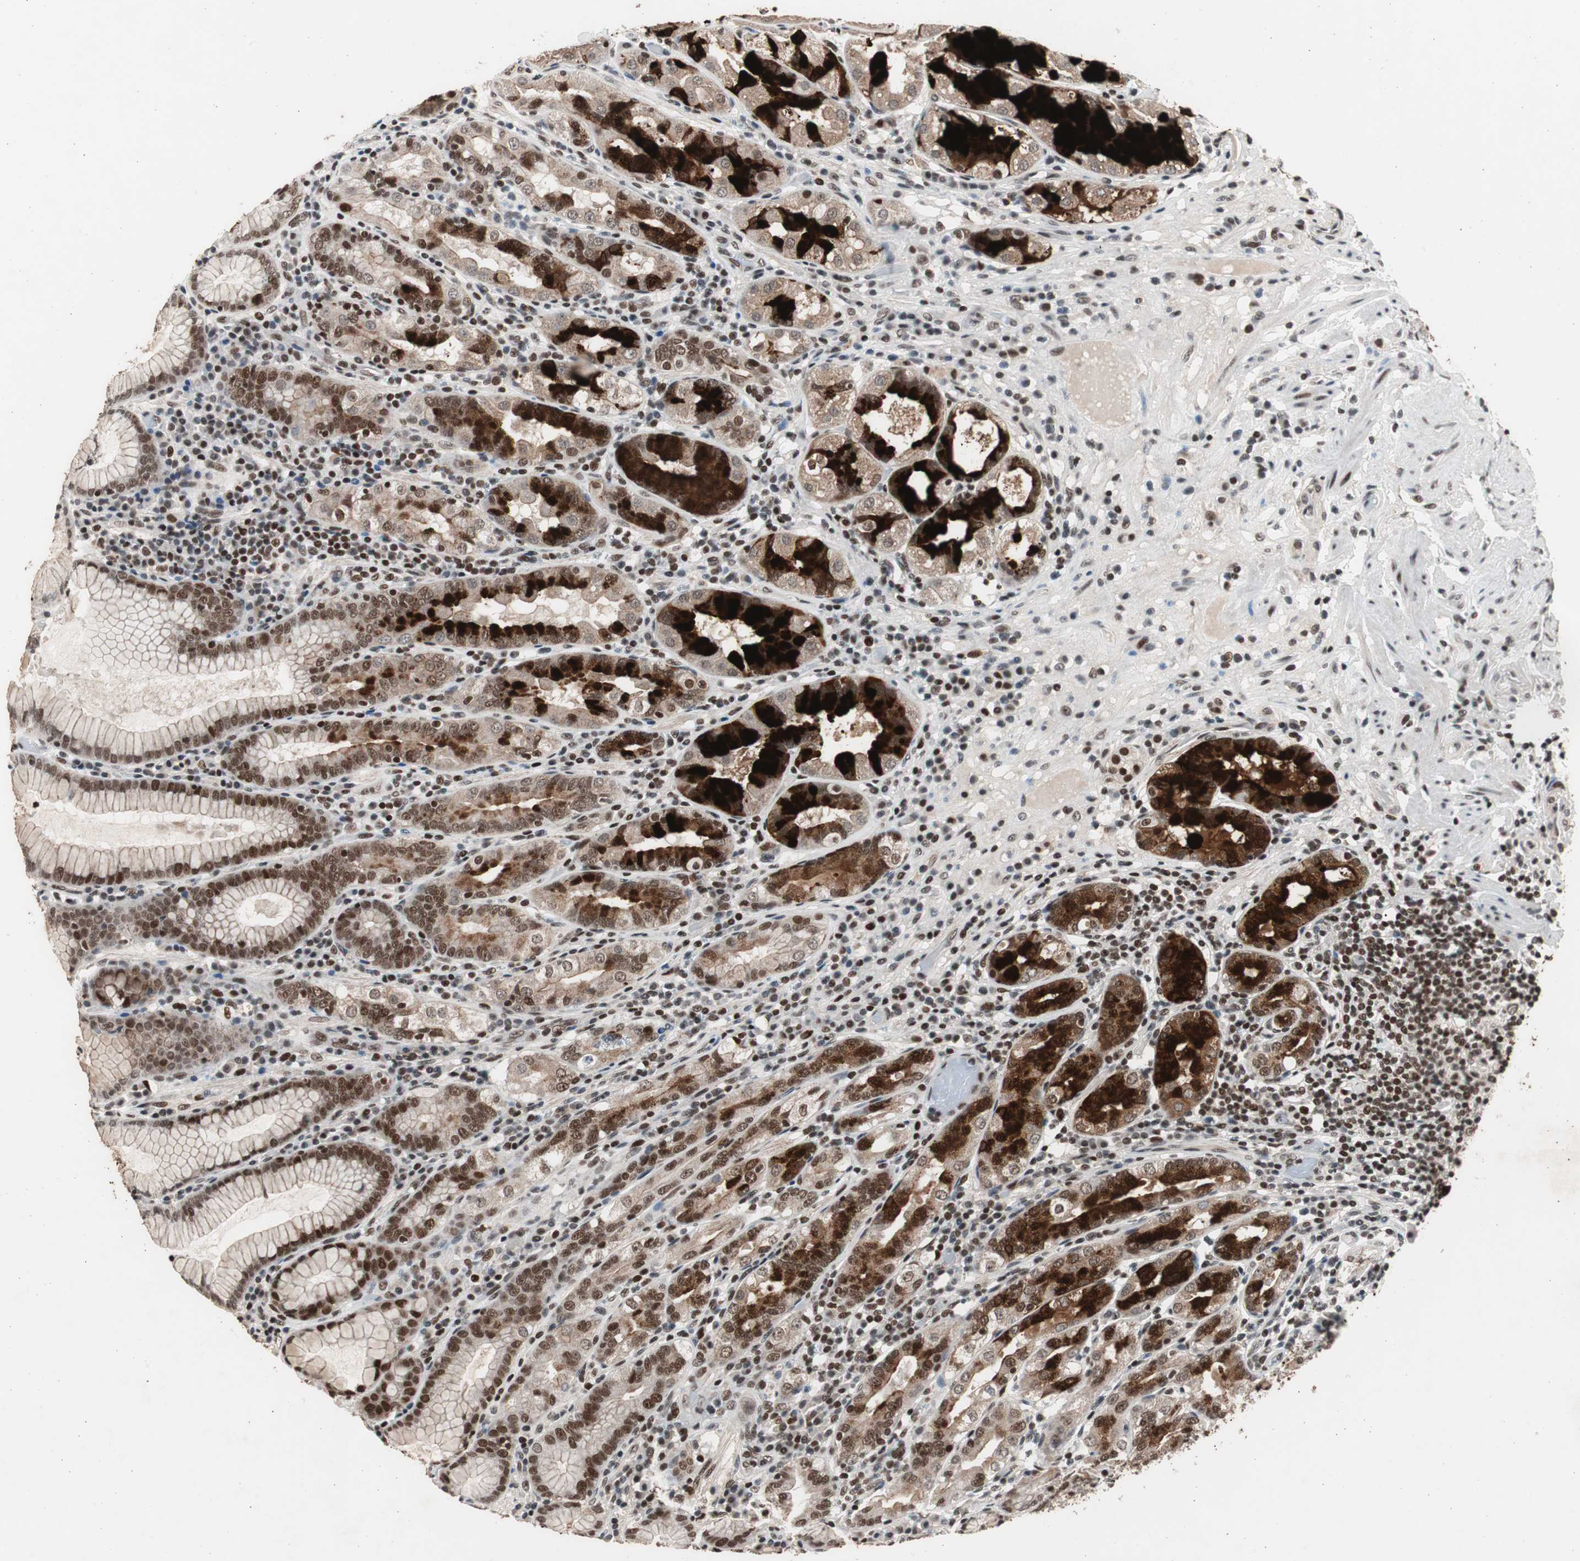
{"staining": {"intensity": "strong", "quantity": ">75%", "location": "cytoplasmic/membranous,nuclear"}, "tissue": "stomach", "cell_type": "Glandular cells", "image_type": "normal", "snomed": [{"axis": "morphology", "description": "Normal tissue, NOS"}, {"axis": "topography", "description": "Stomach, lower"}], "caption": "Immunohistochemistry (DAB) staining of unremarkable stomach shows strong cytoplasmic/membranous,nuclear protein staining in approximately >75% of glandular cells. The protein of interest is stained brown, and the nuclei are stained in blue (DAB (3,3'-diaminobenzidine) IHC with brightfield microscopy, high magnification).", "gene": "RPA1", "patient": {"sex": "female", "age": 76}}